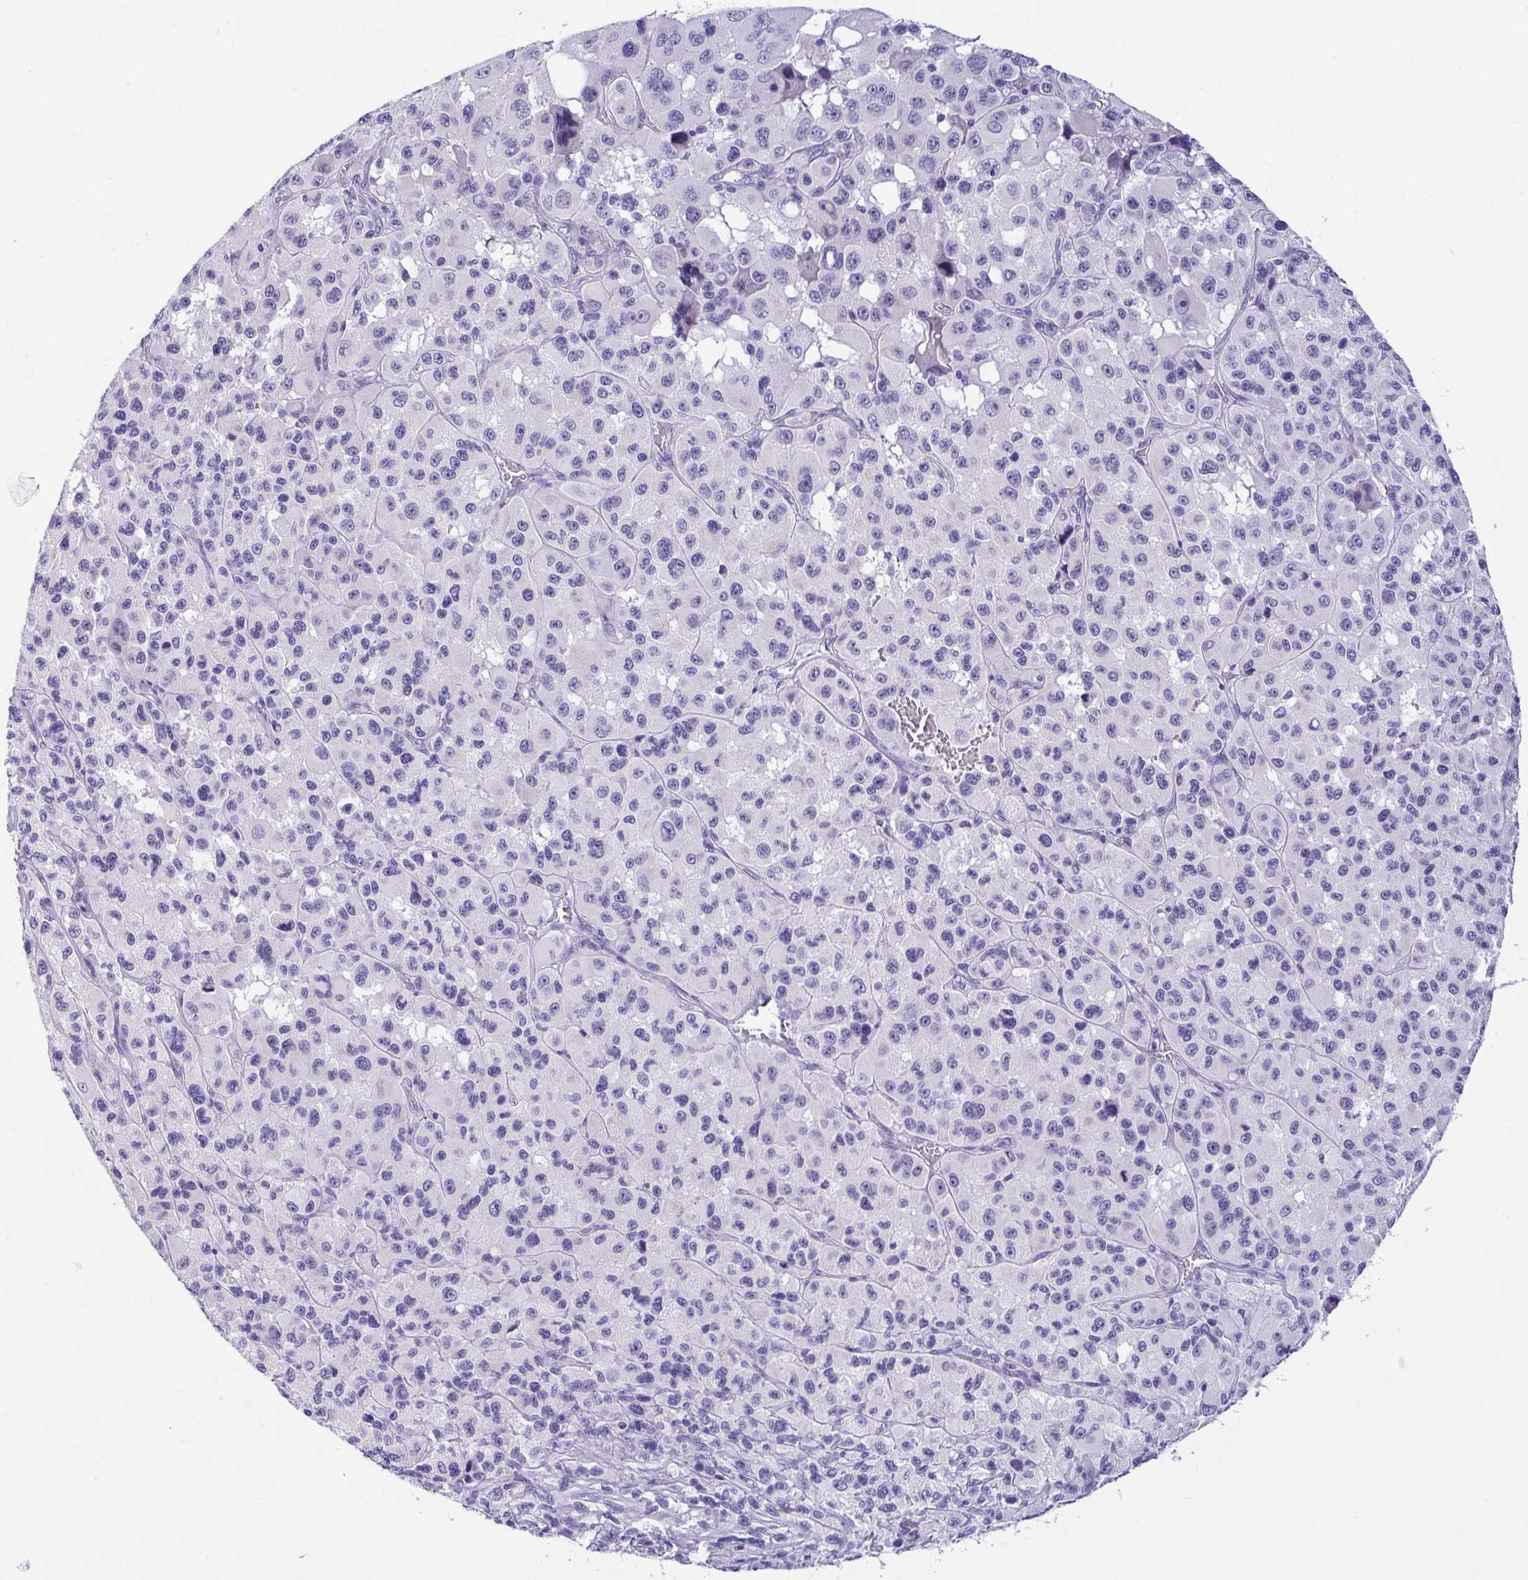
{"staining": {"intensity": "negative", "quantity": "none", "location": "none"}, "tissue": "melanoma", "cell_type": "Tumor cells", "image_type": "cancer", "snomed": [{"axis": "morphology", "description": "Malignant melanoma, Metastatic site"}, {"axis": "topography", "description": "Lymph node"}], "caption": "Image shows no significant protein positivity in tumor cells of malignant melanoma (metastatic site).", "gene": "YBX2", "patient": {"sex": "female", "age": 65}}